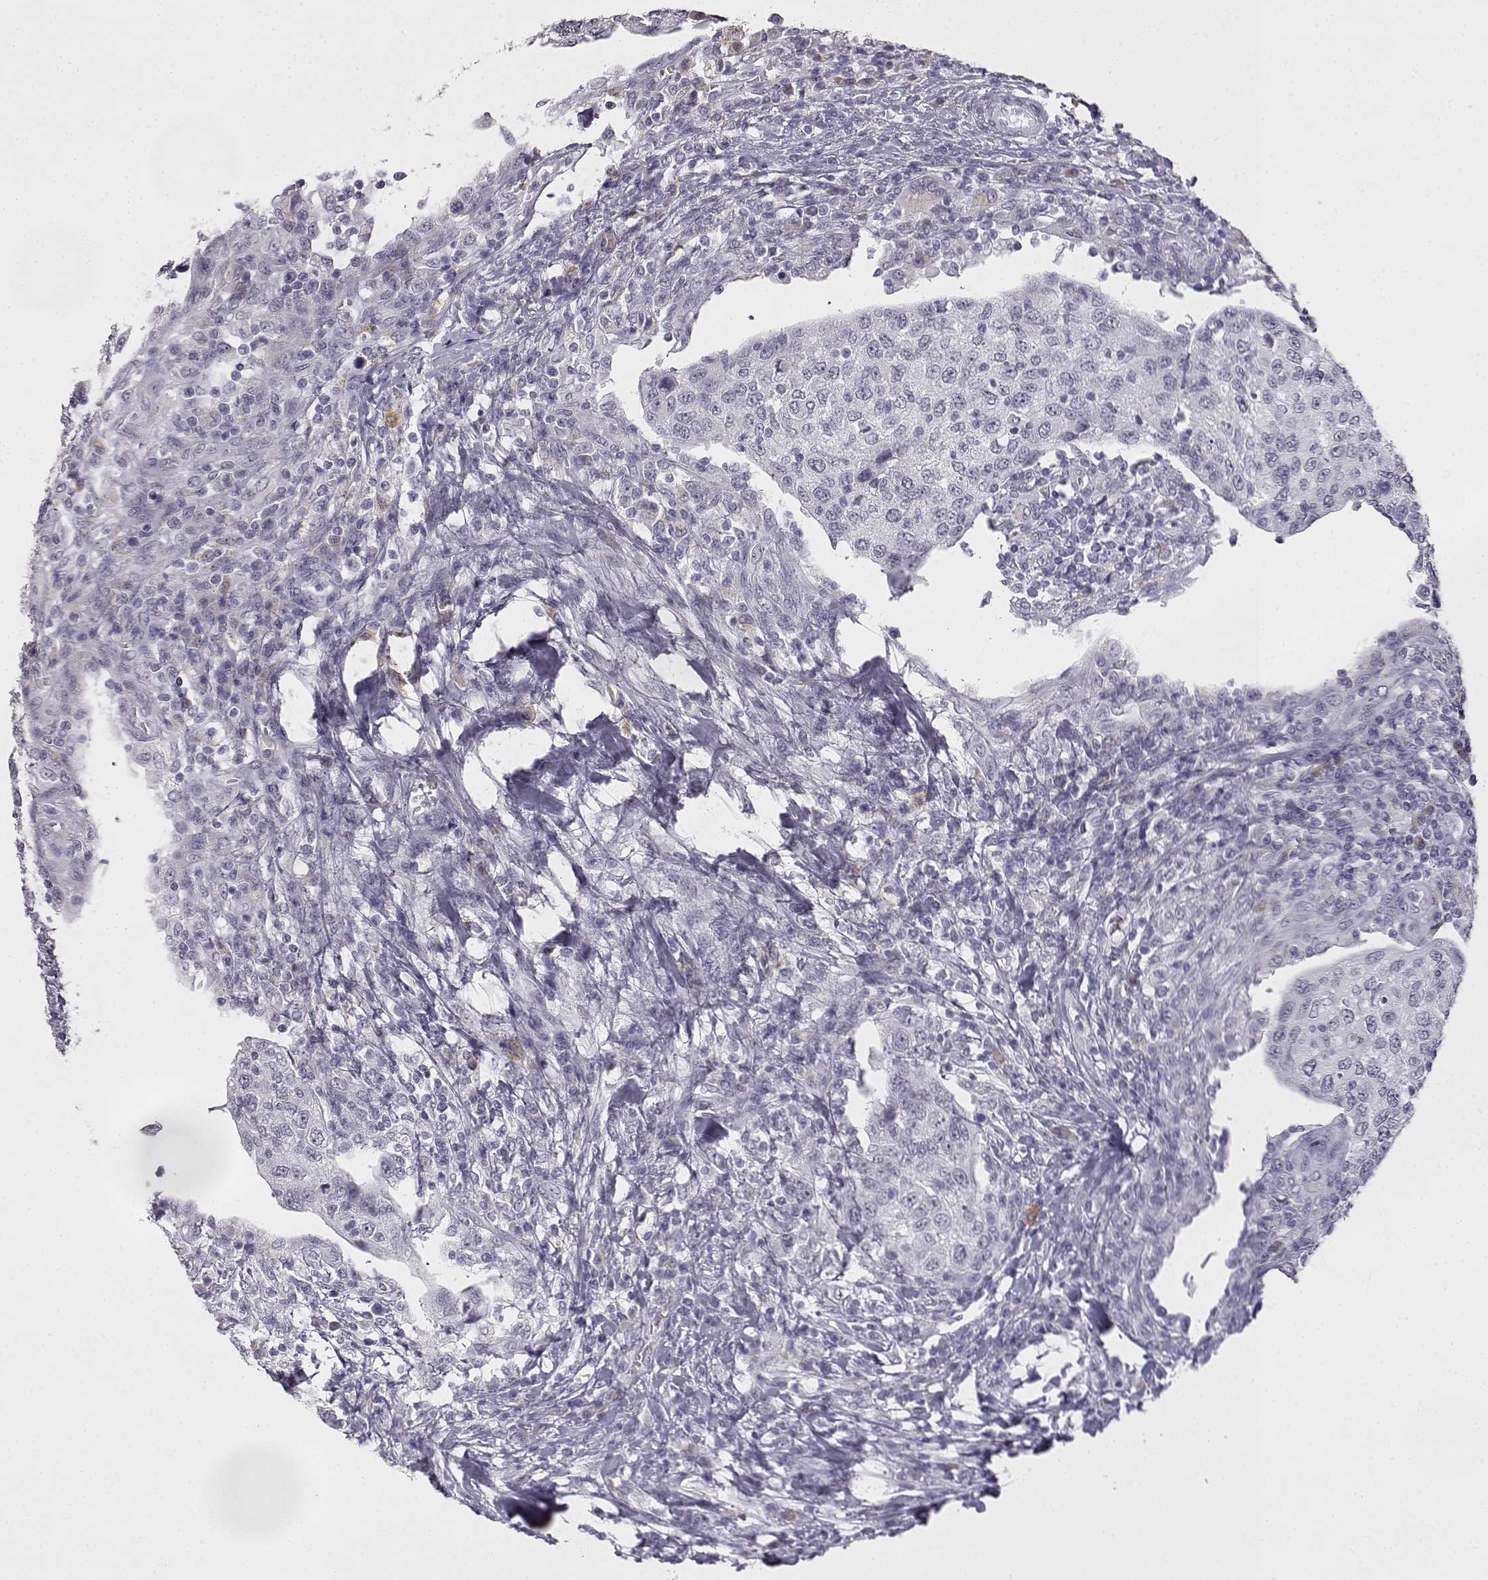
{"staining": {"intensity": "negative", "quantity": "none", "location": "none"}, "tissue": "urothelial cancer", "cell_type": "Tumor cells", "image_type": "cancer", "snomed": [{"axis": "morphology", "description": "Urothelial carcinoma, High grade"}, {"axis": "topography", "description": "Urinary bladder"}], "caption": "Photomicrograph shows no significant protein expression in tumor cells of high-grade urothelial carcinoma. Nuclei are stained in blue.", "gene": "VGF", "patient": {"sex": "female", "age": 78}}